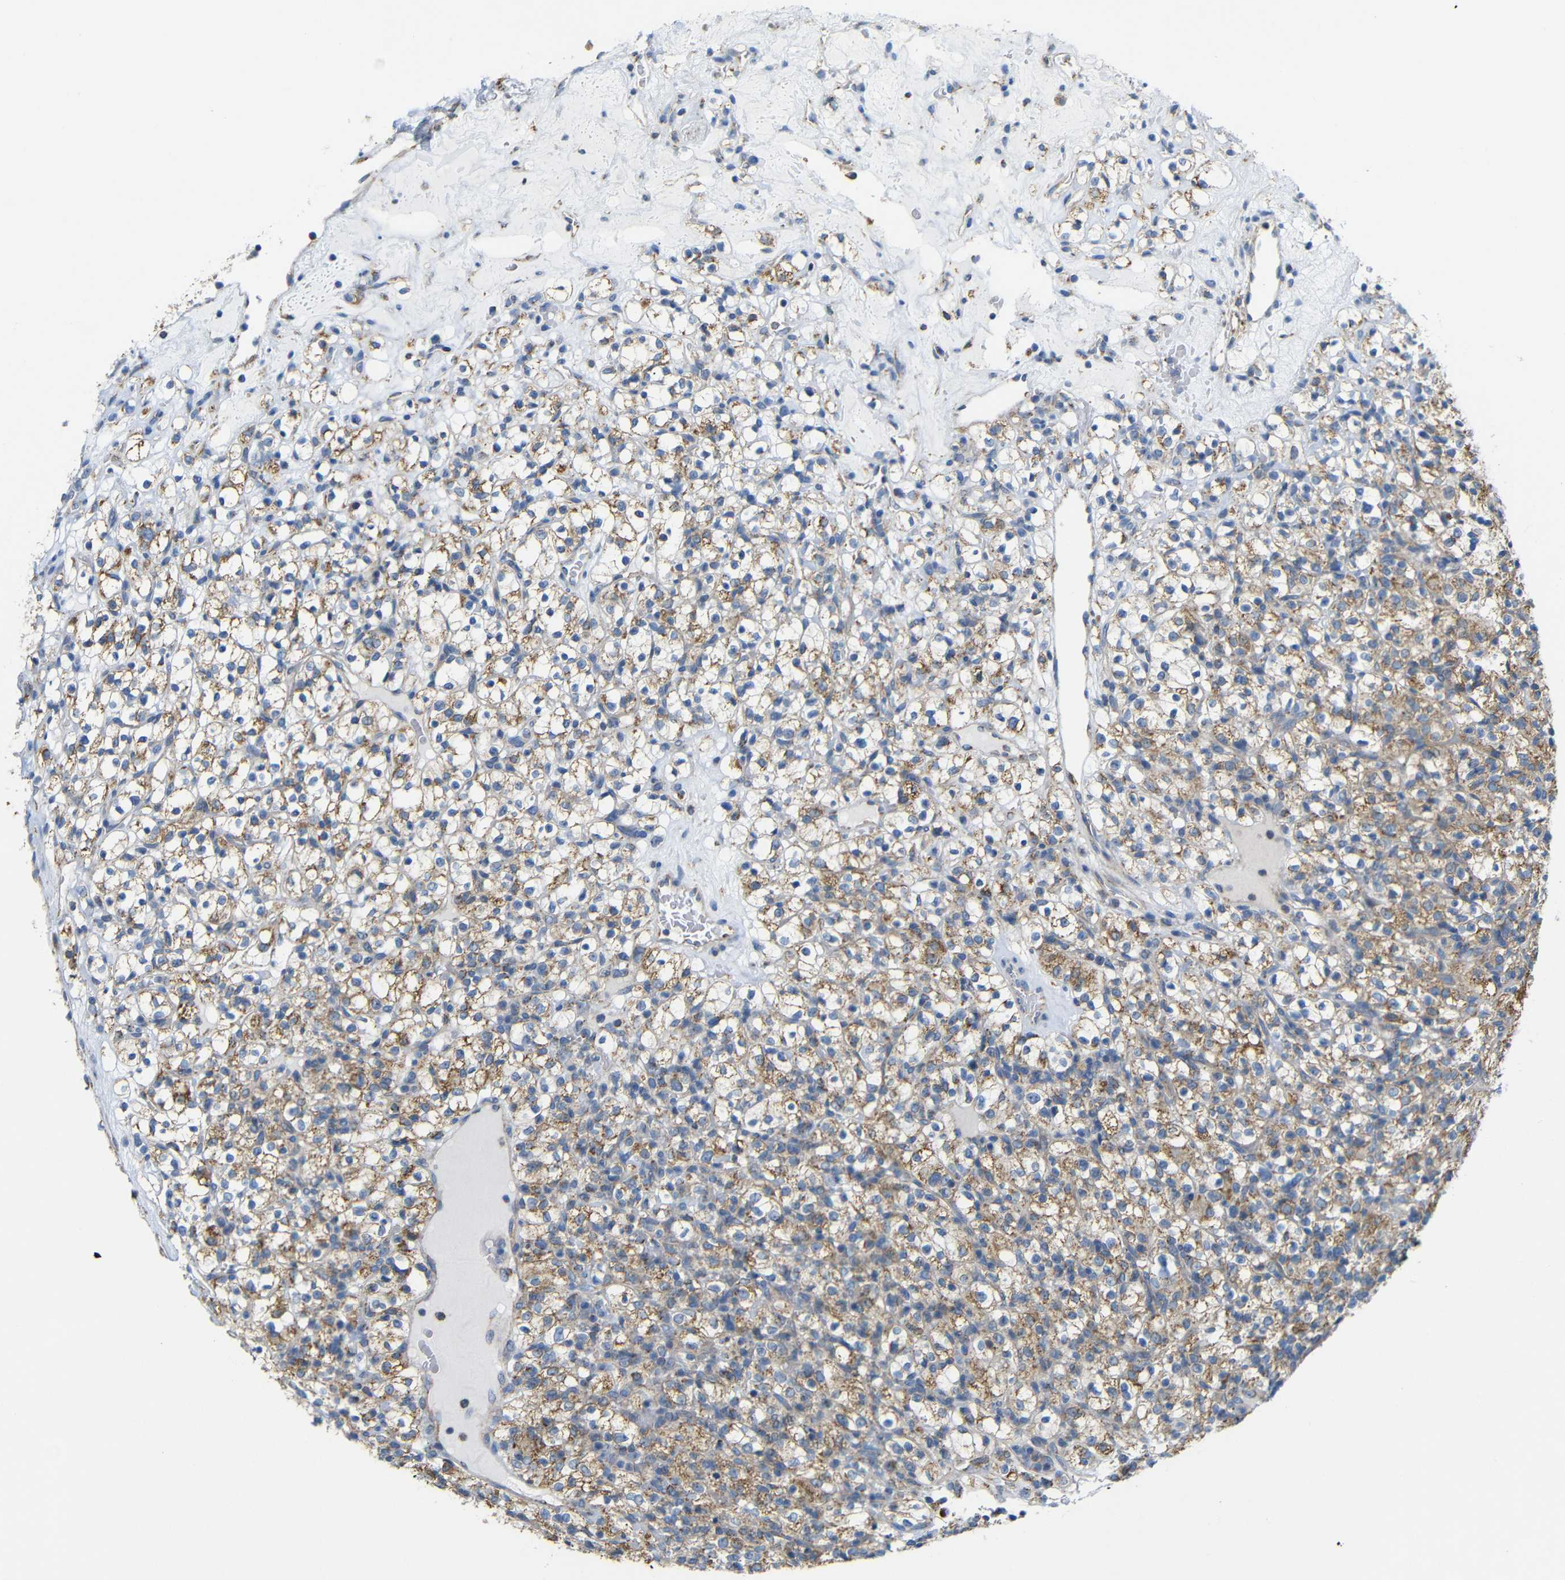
{"staining": {"intensity": "moderate", "quantity": "25%-75%", "location": "cytoplasmic/membranous"}, "tissue": "renal cancer", "cell_type": "Tumor cells", "image_type": "cancer", "snomed": [{"axis": "morphology", "description": "Normal tissue, NOS"}, {"axis": "morphology", "description": "Adenocarcinoma, NOS"}, {"axis": "topography", "description": "Kidney"}], "caption": "Immunohistochemical staining of renal adenocarcinoma exhibits medium levels of moderate cytoplasmic/membranous expression in approximately 25%-75% of tumor cells. Using DAB (brown) and hematoxylin (blue) stains, captured at high magnification using brightfield microscopy.", "gene": "FAM171B", "patient": {"sex": "female", "age": 72}}